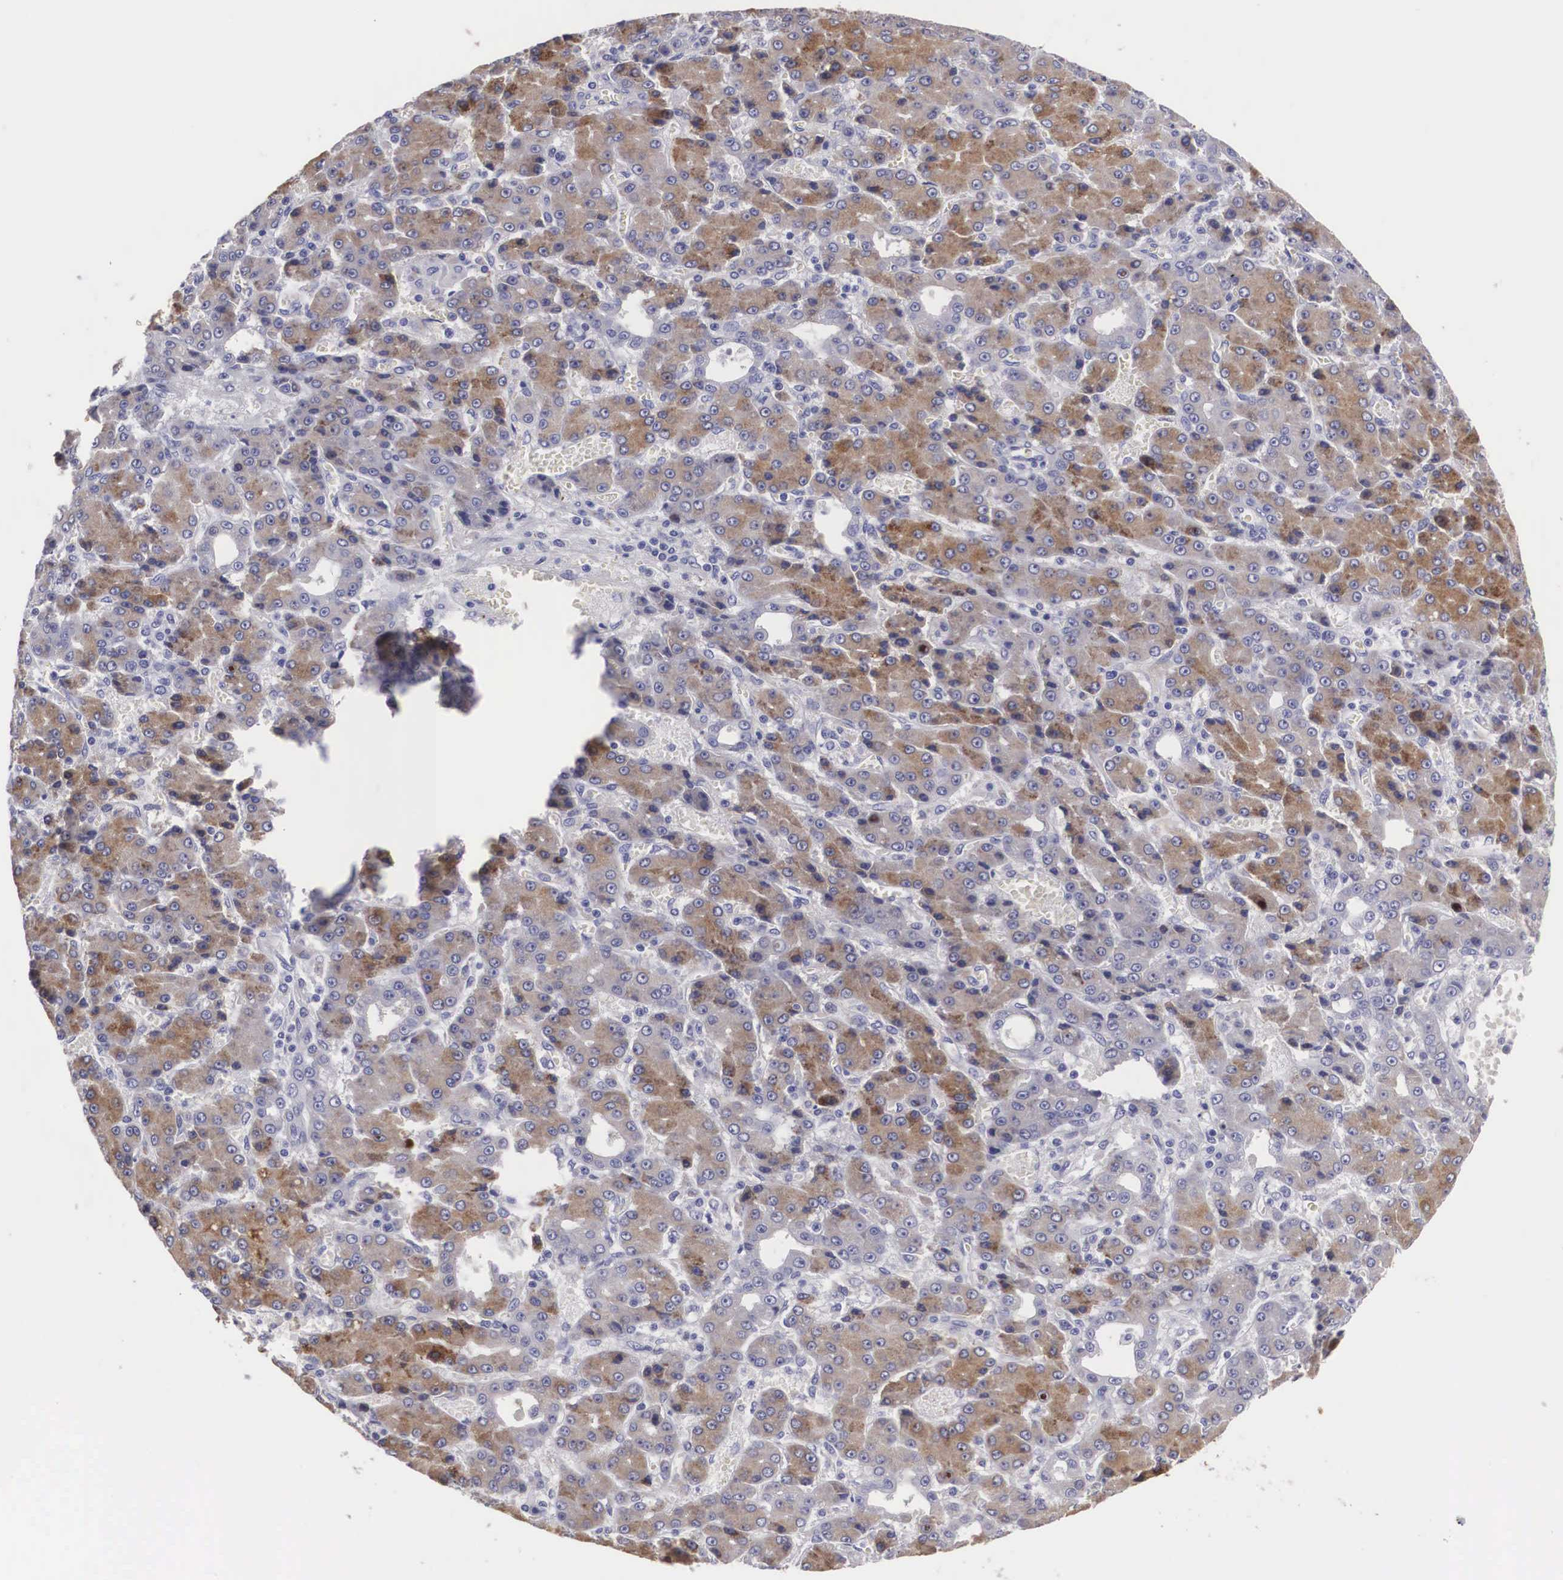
{"staining": {"intensity": "moderate", "quantity": ">75%", "location": "cytoplasmic/membranous"}, "tissue": "liver cancer", "cell_type": "Tumor cells", "image_type": "cancer", "snomed": [{"axis": "morphology", "description": "Carcinoma, Hepatocellular, NOS"}, {"axis": "topography", "description": "Liver"}], "caption": "There is medium levels of moderate cytoplasmic/membranous positivity in tumor cells of liver cancer, as demonstrated by immunohistochemical staining (brown color).", "gene": "ARMCX3", "patient": {"sex": "male", "age": 69}}